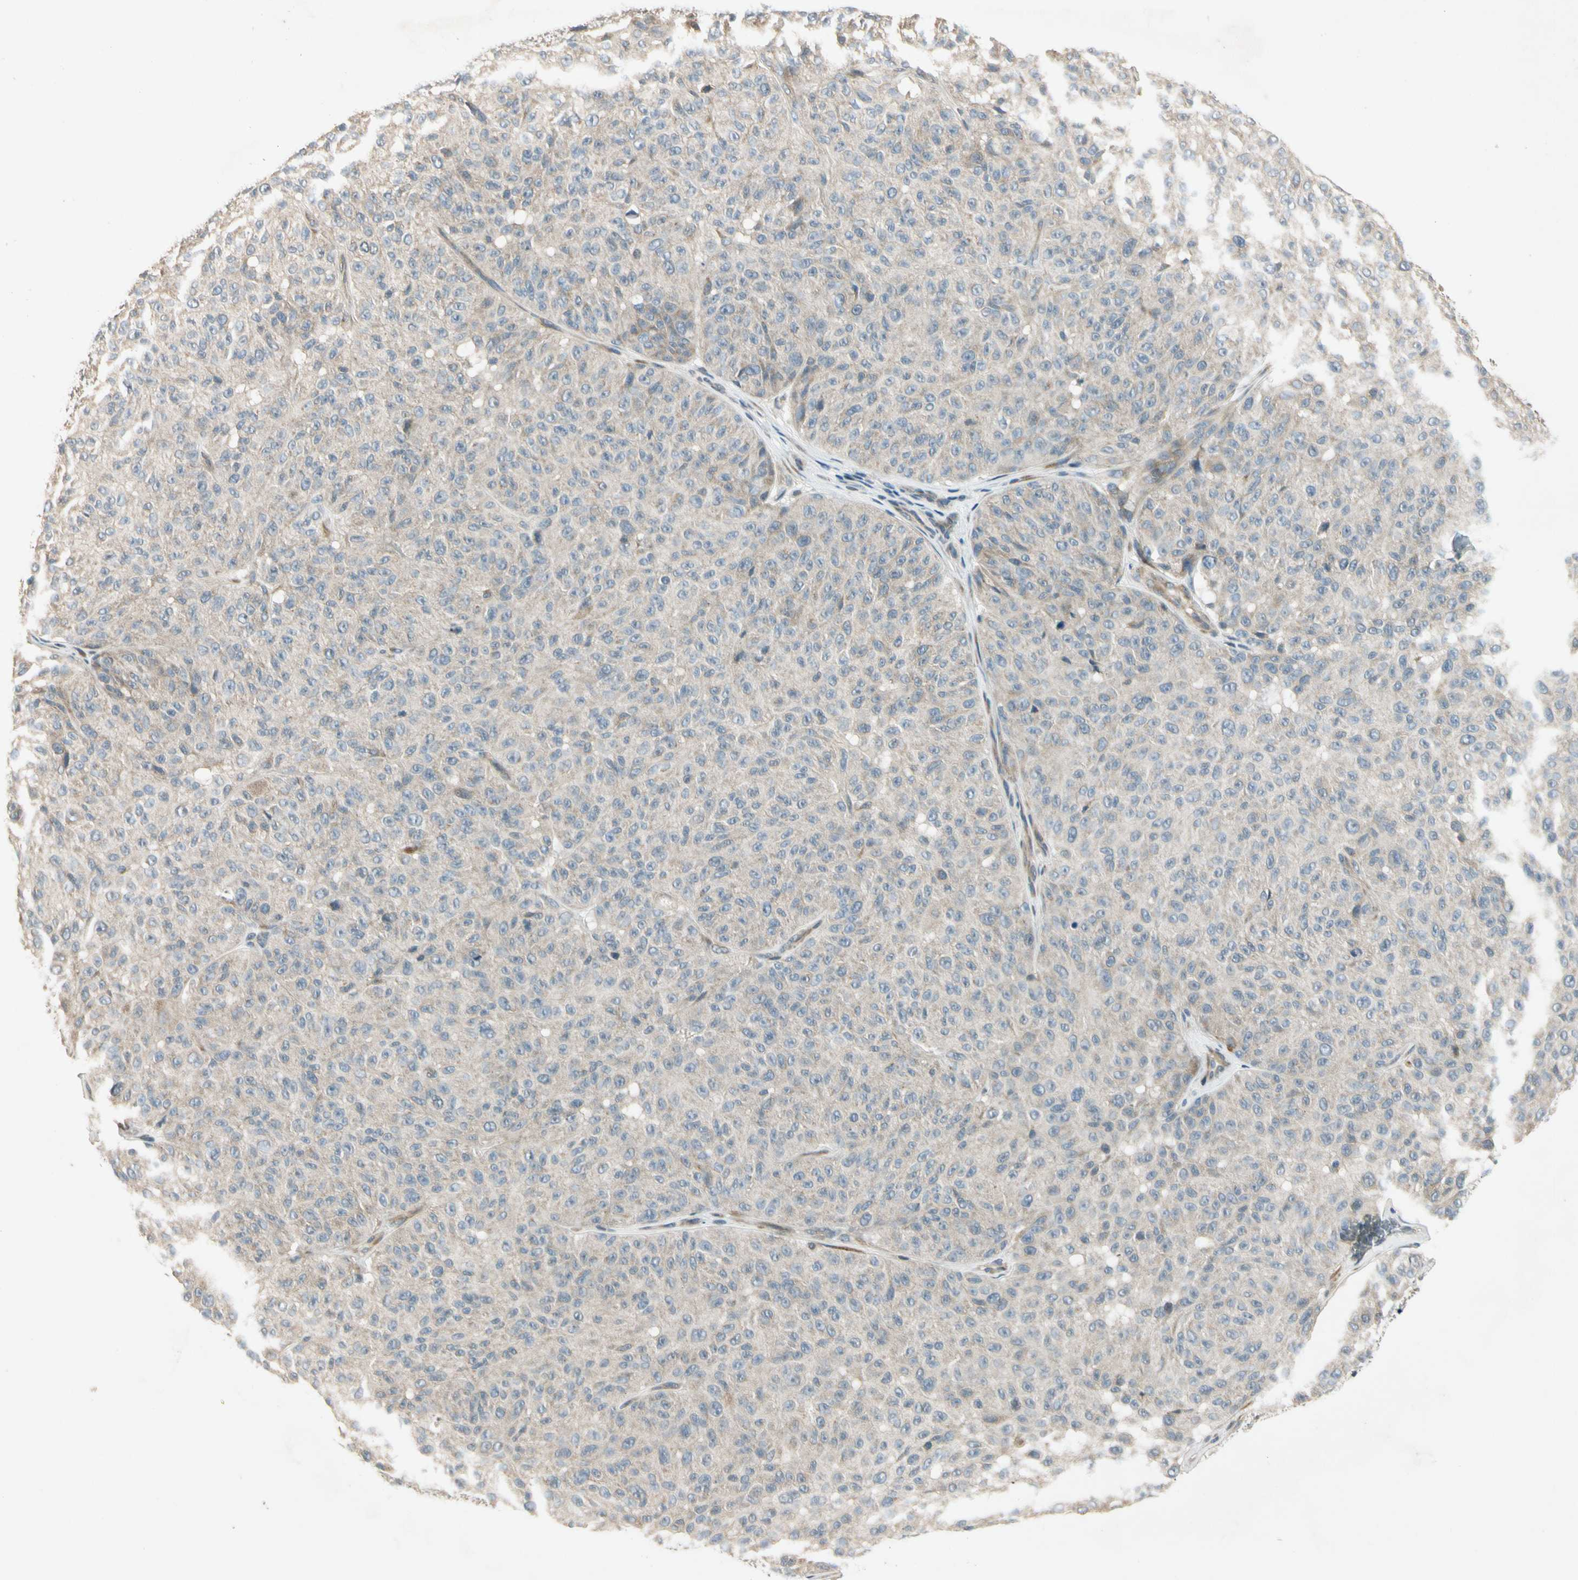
{"staining": {"intensity": "negative", "quantity": "none", "location": "none"}, "tissue": "melanoma", "cell_type": "Tumor cells", "image_type": "cancer", "snomed": [{"axis": "morphology", "description": "Malignant melanoma, NOS"}, {"axis": "topography", "description": "Skin"}], "caption": "Tumor cells are negative for brown protein staining in melanoma.", "gene": "RPS6KB2", "patient": {"sex": "female", "age": 46}}